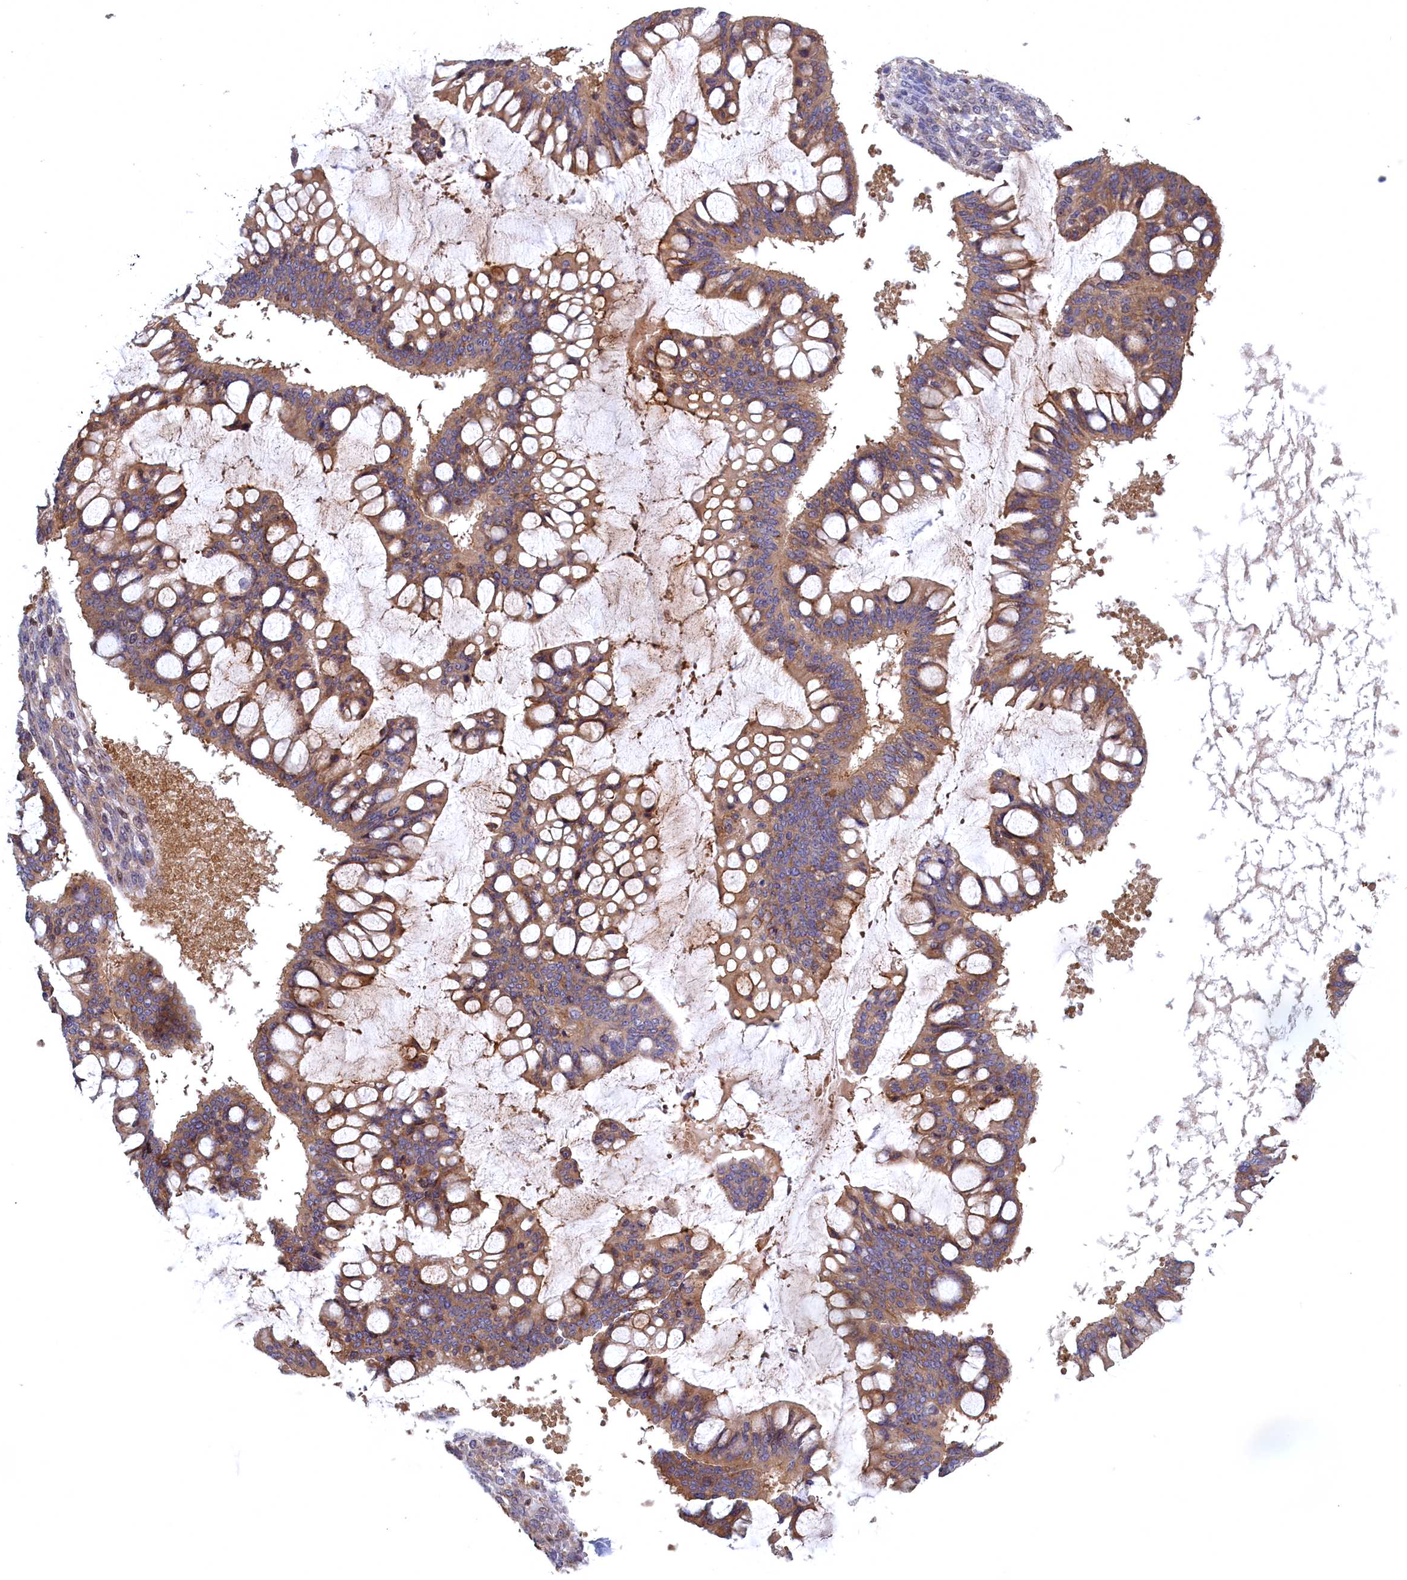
{"staining": {"intensity": "moderate", "quantity": ">75%", "location": "cytoplasmic/membranous"}, "tissue": "ovarian cancer", "cell_type": "Tumor cells", "image_type": "cancer", "snomed": [{"axis": "morphology", "description": "Cystadenocarcinoma, mucinous, NOS"}, {"axis": "topography", "description": "Ovary"}], "caption": "The histopathology image displays immunohistochemical staining of ovarian cancer. There is moderate cytoplasmic/membranous staining is identified in about >75% of tumor cells. The protein is stained brown, and the nuclei are stained in blue (DAB (3,3'-diaminobenzidine) IHC with brightfield microscopy, high magnification).", "gene": "NAA10", "patient": {"sex": "female", "age": 73}}